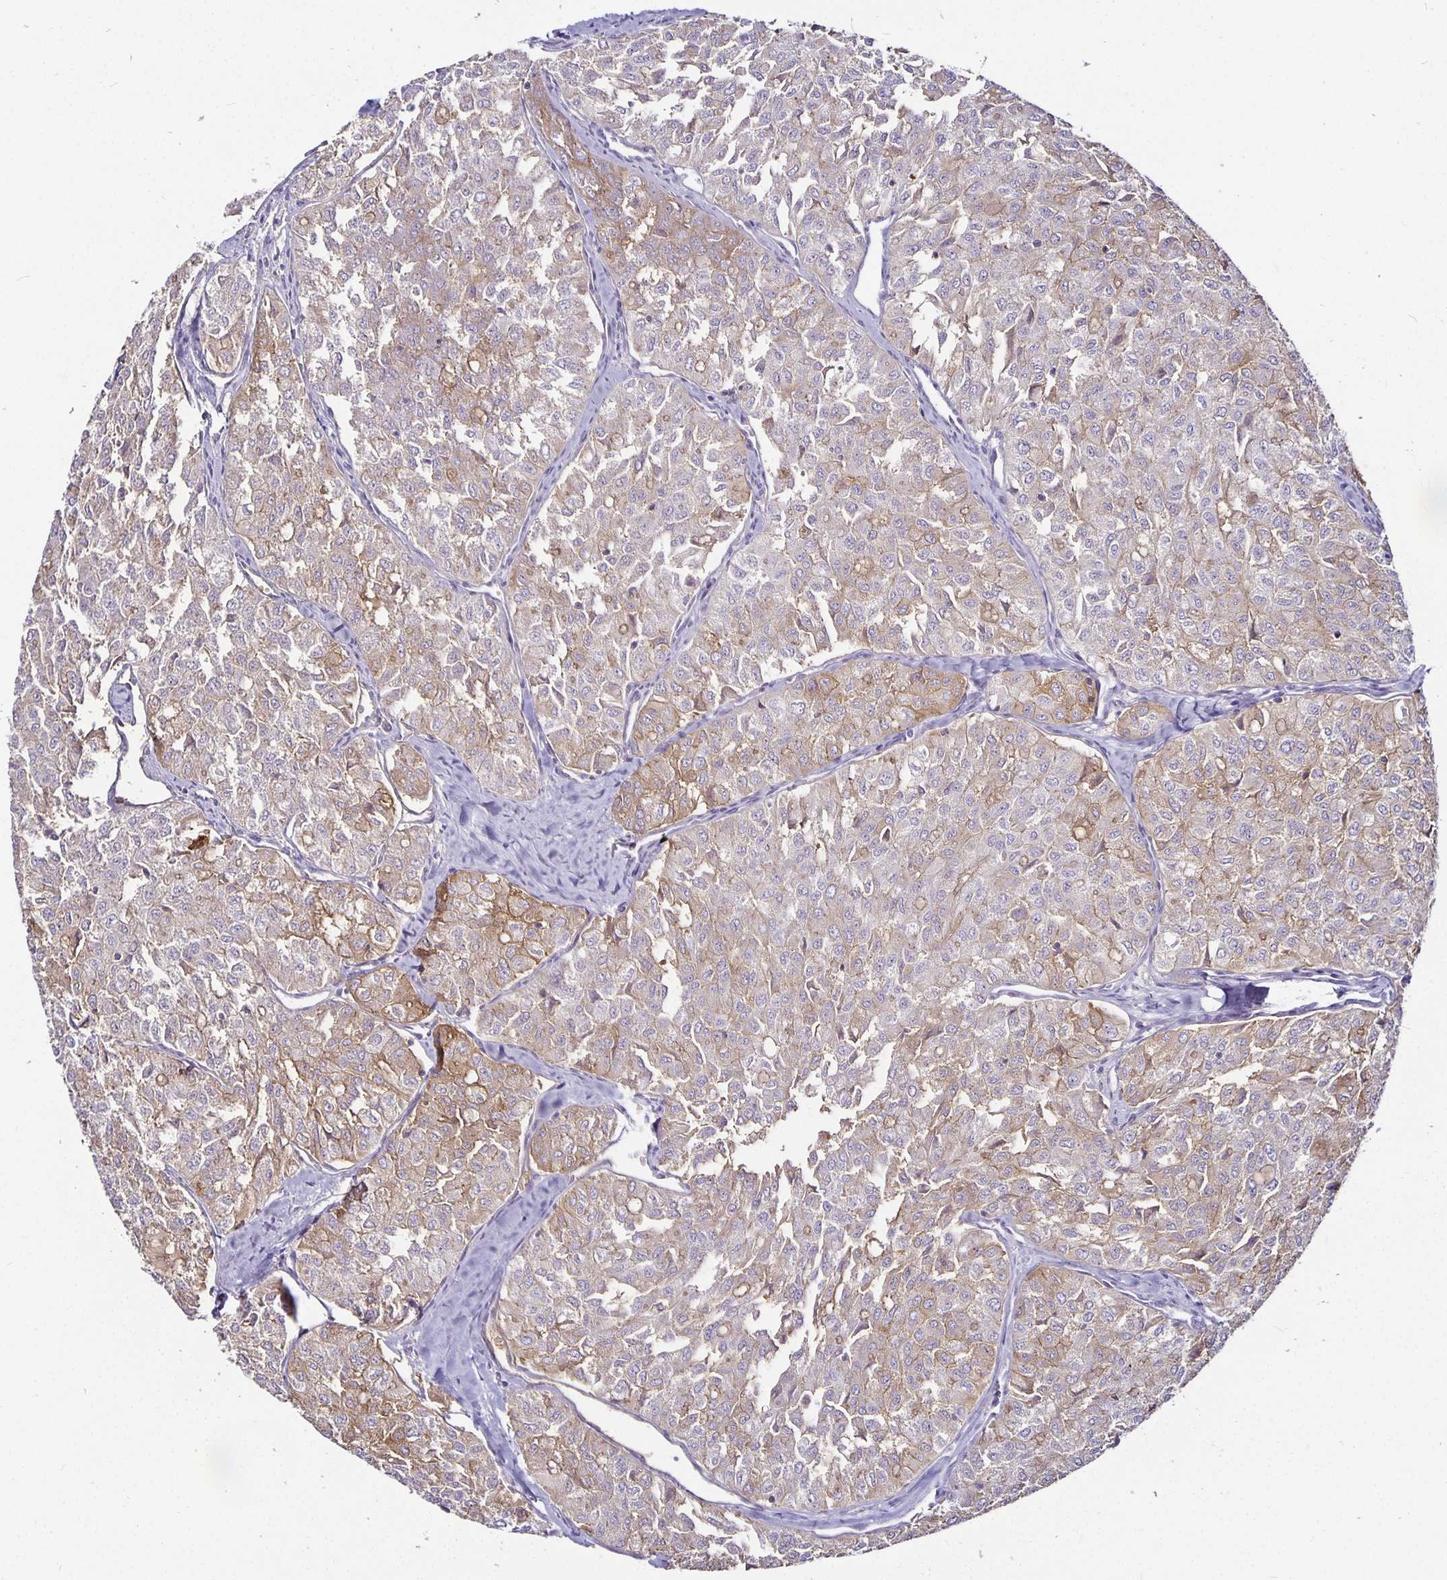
{"staining": {"intensity": "moderate", "quantity": "25%-75%", "location": "cytoplasmic/membranous"}, "tissue": "thyroid cancer", "cell_type": "Tumor cells", "image_type": "cancer", "snomed": [{"axis": "morphology", "description": "Follicular adenoma carcinoma, NOS"}, {"axis": "topography", "description": "Thyroid gland"}], "caption": "Immunohistochemistry (IHC) (DAB) staining of human follicular adenoma carcinoma (thyroid) displays moderate cytoplasmic/membranous protein staining in approximately 25%-75% of tumor cells.", "gene": "CA12", "patient": {"sex": "male", "age": 75}}